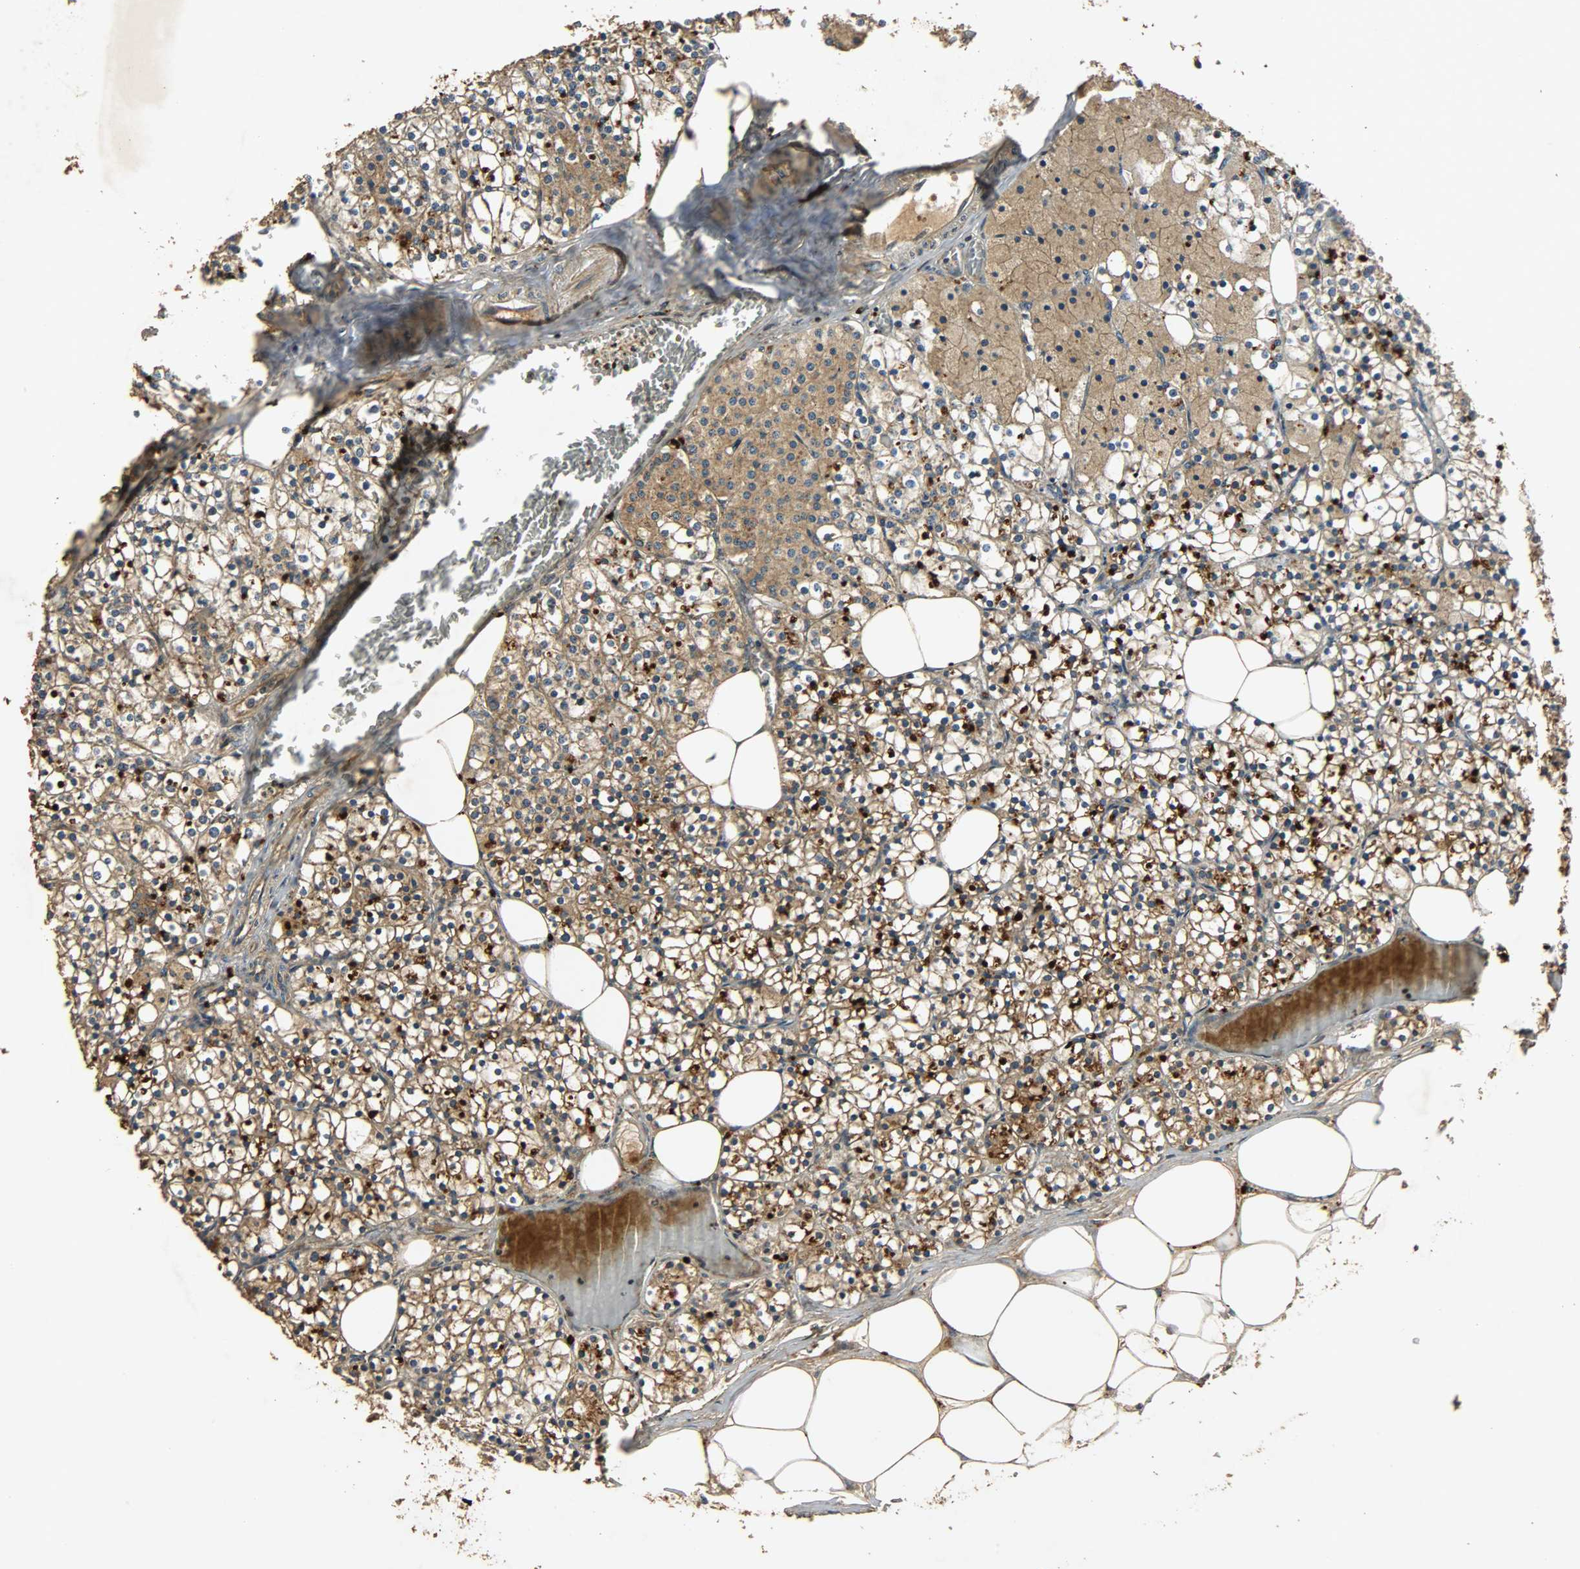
{"staining": {"intensity": "moderate", "quantity": ">75%", "location": "cytoplasmic/membranous"}, "tissue": "parathyroid gland", "cell_type": "Glandular cells", "image_type": "normal", "snomed": [{"axis": "morphology", "description": "Normal tissue, NOS"}, {"axis": "topography", "description": "Parathyroid gland"}], "caption": "This photomicrograph reveals immunohistochemistry staining of benign parathyroid gland, with medium moderate cytoplasmic/membranous expression in about >75% of glandular cells.", "gene": "ATP2B1", "patient": {"sex": "female", "age": 63}}